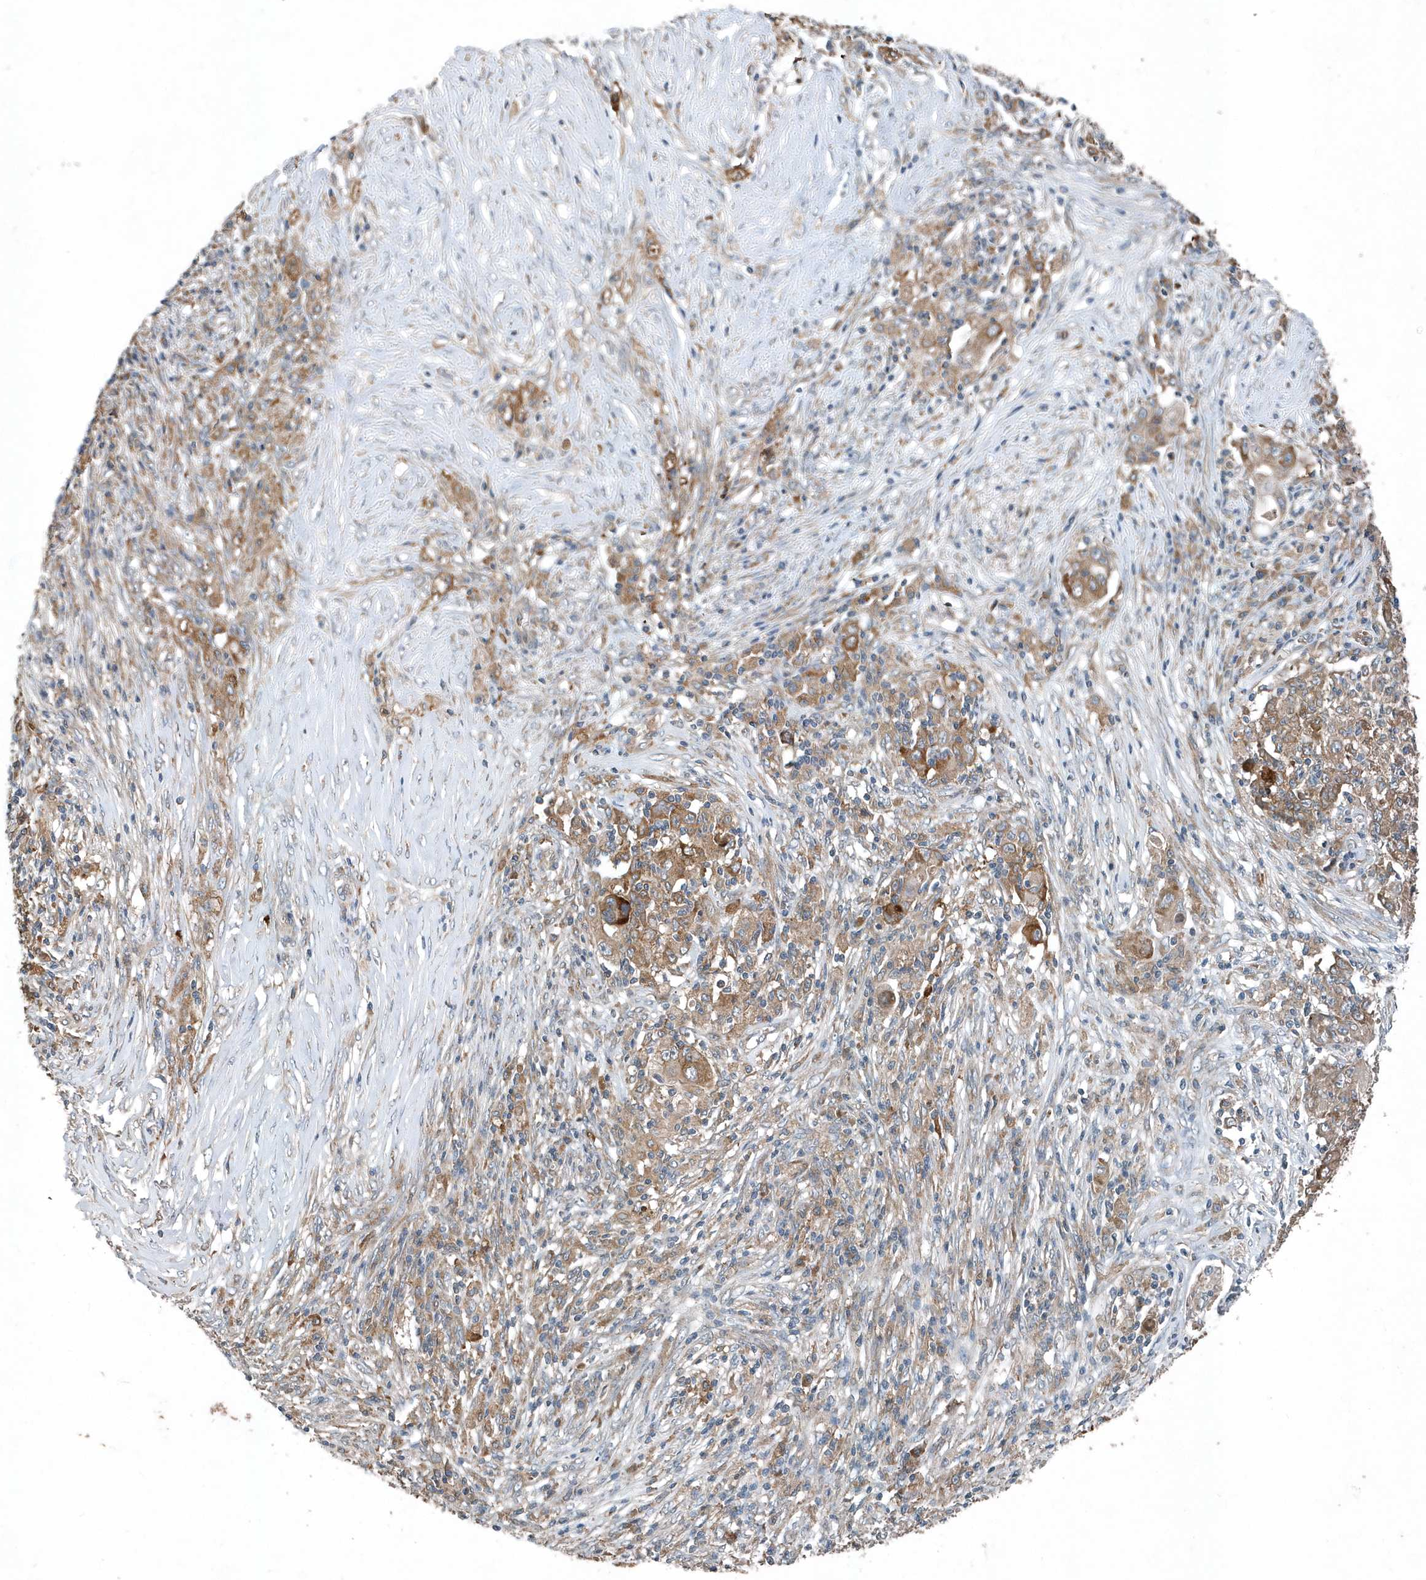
{"staining": {"intensity": "moderate", "quantity": ">75%", "location": "cytoplasmic/membranous"}, "tissue": "ovarian cancer", "cell_type": "Tumor cells", "image_type": "cancer", "snomed": [{"axis": "morphology", "description": "Carcinoma, endometroid"}, {"axis": "topography", "description": "Ovary"}], "caption": "A high-resolution histopathology image shows immunohistochemistry staining of ovarian cancer, which displays moderate cytoplasmic/membranous staining in about >75% of tumor cells.", "gene": "SCFD2", "patient": {"sex": "female", "age": 42}}